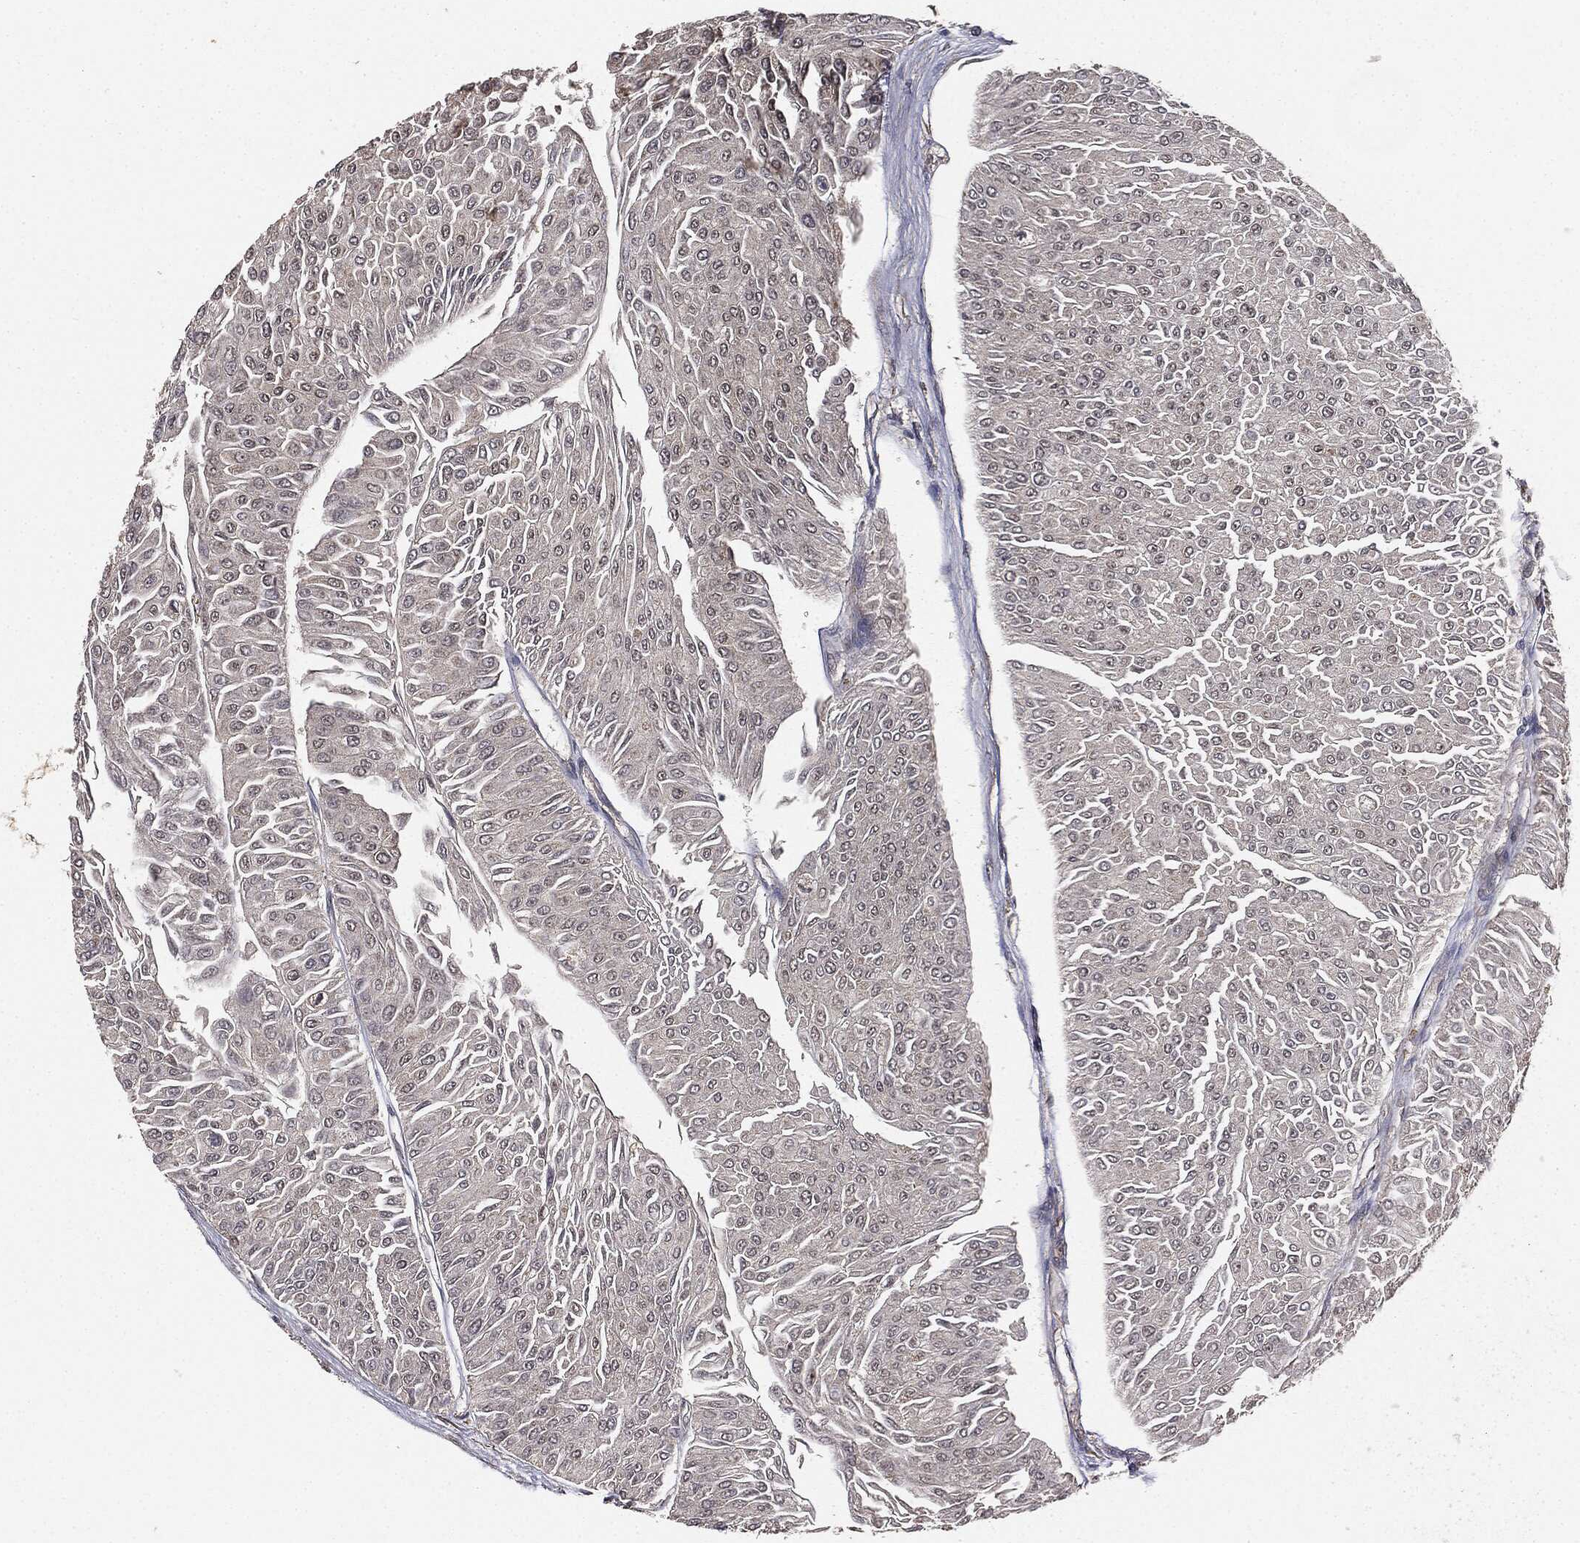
{"staining": {"intensity": "negative", "quantity": "none", "location": "none"}, "tissue": "urothelial cancer", "cell_type": "Tumor cells", "image_type": "cancer", "snomed": [{"axis": "morphology", "description": "Urothelial carcinoma, Low grade"}, {"axis": "topography", "description": "Urinary bladder"}], "caption": "A high-resolution histopathology image shows IHC staining of urothelial cancer, which displays no significant positivity in tumor cells.", "gene": "MIER2", "patient": {"sex": "male", "age": 67}}